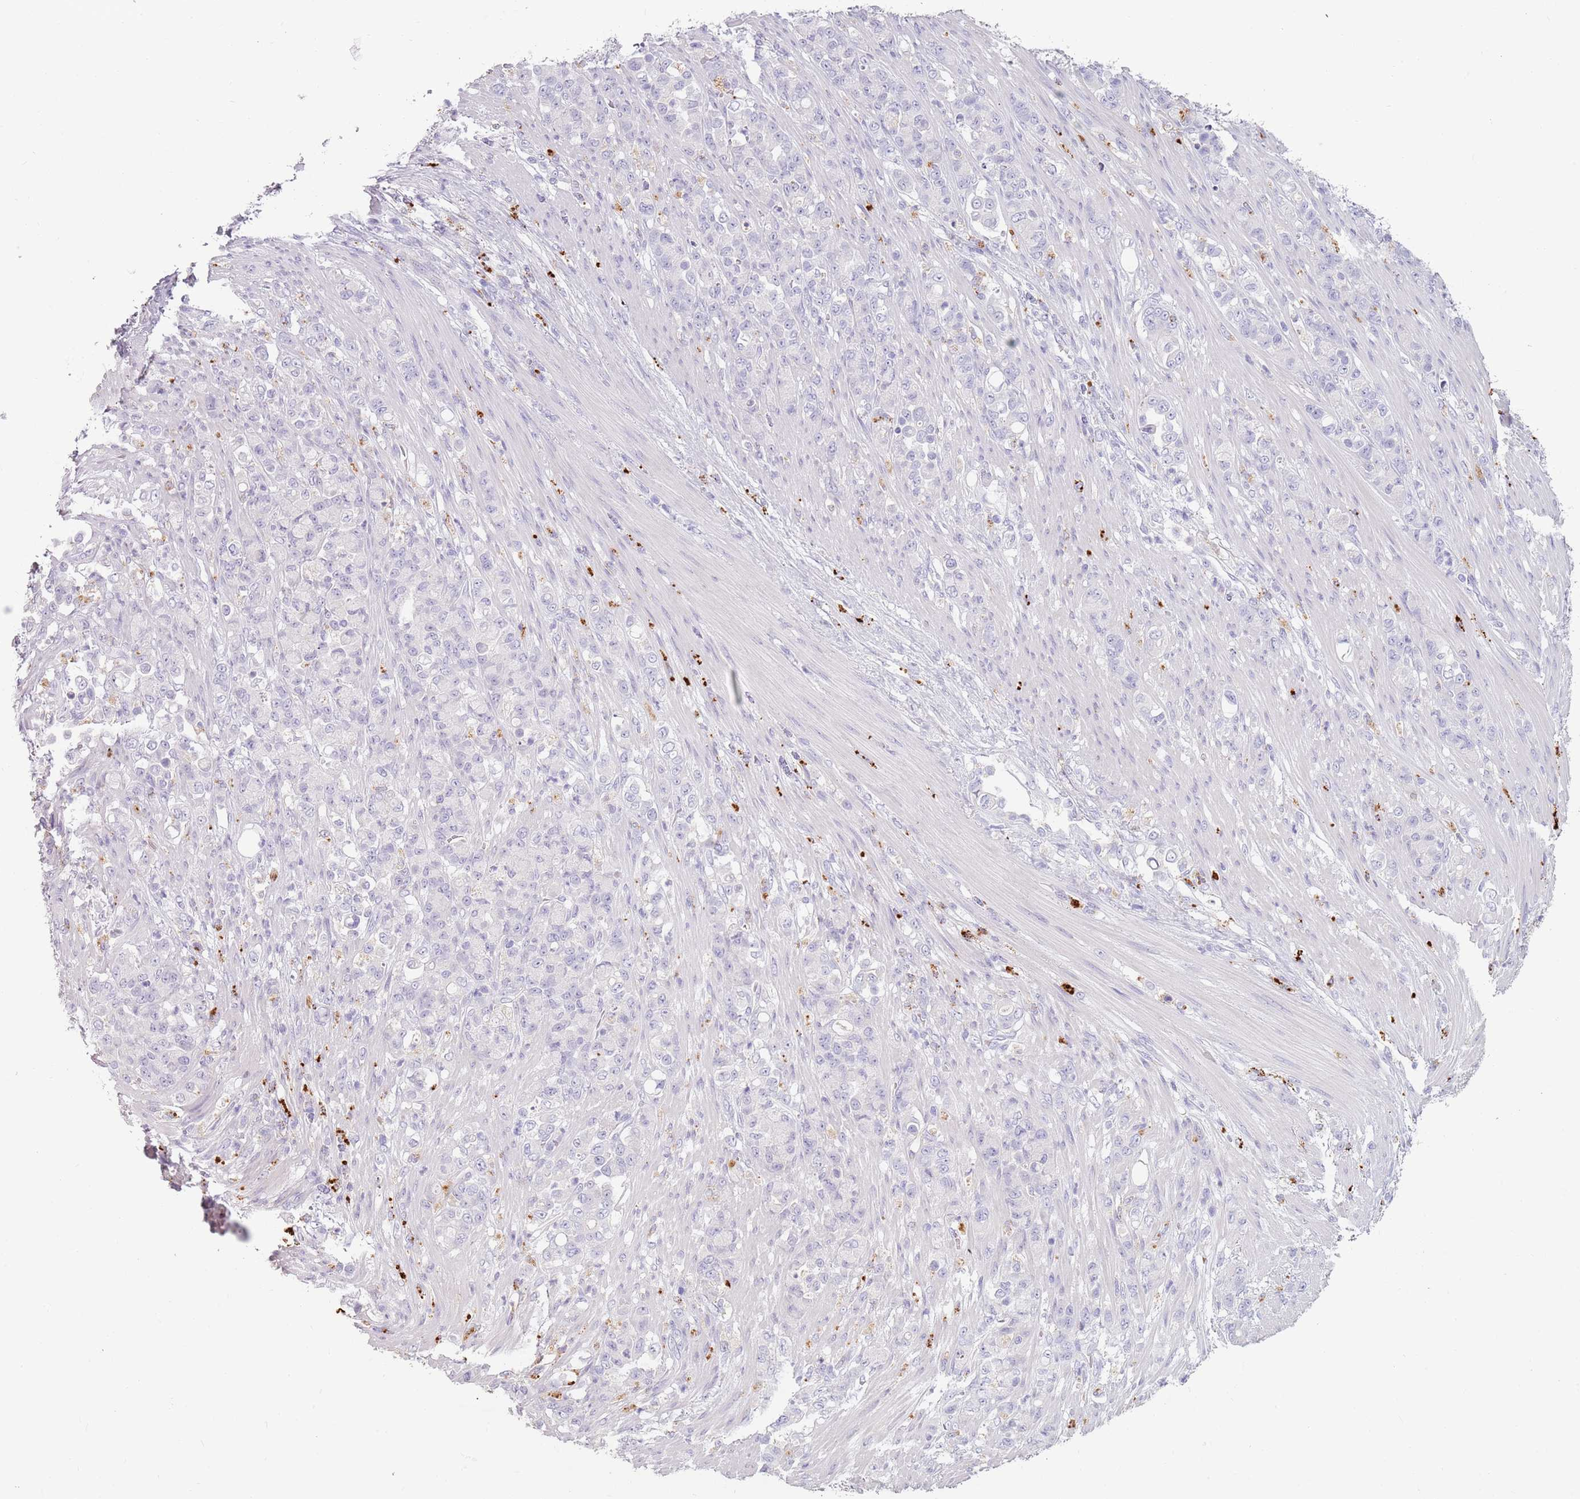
{"staining": {"intensity": "negative", "quantity": "none", "location": "none"}, "tissue": "stomach cancer", "cell_type": "Tumor cells", "image_type": "cancer", "snomed": [{"axis": "morphology", "description": "Normal tissue, NOS"}, {"axis": "morphology", "description": "Adenocarcinoma, NOS"}, {"axis": "topography", "description": "Stomach"}], "caption": "Immunohistochemistry photomicrograph of human stomach adenocarcinoma stained for a protein (brown), which shows no positivity in tumor cells.", "gene": "NWD2", "patient": {"sex": "female", "age": 79}}